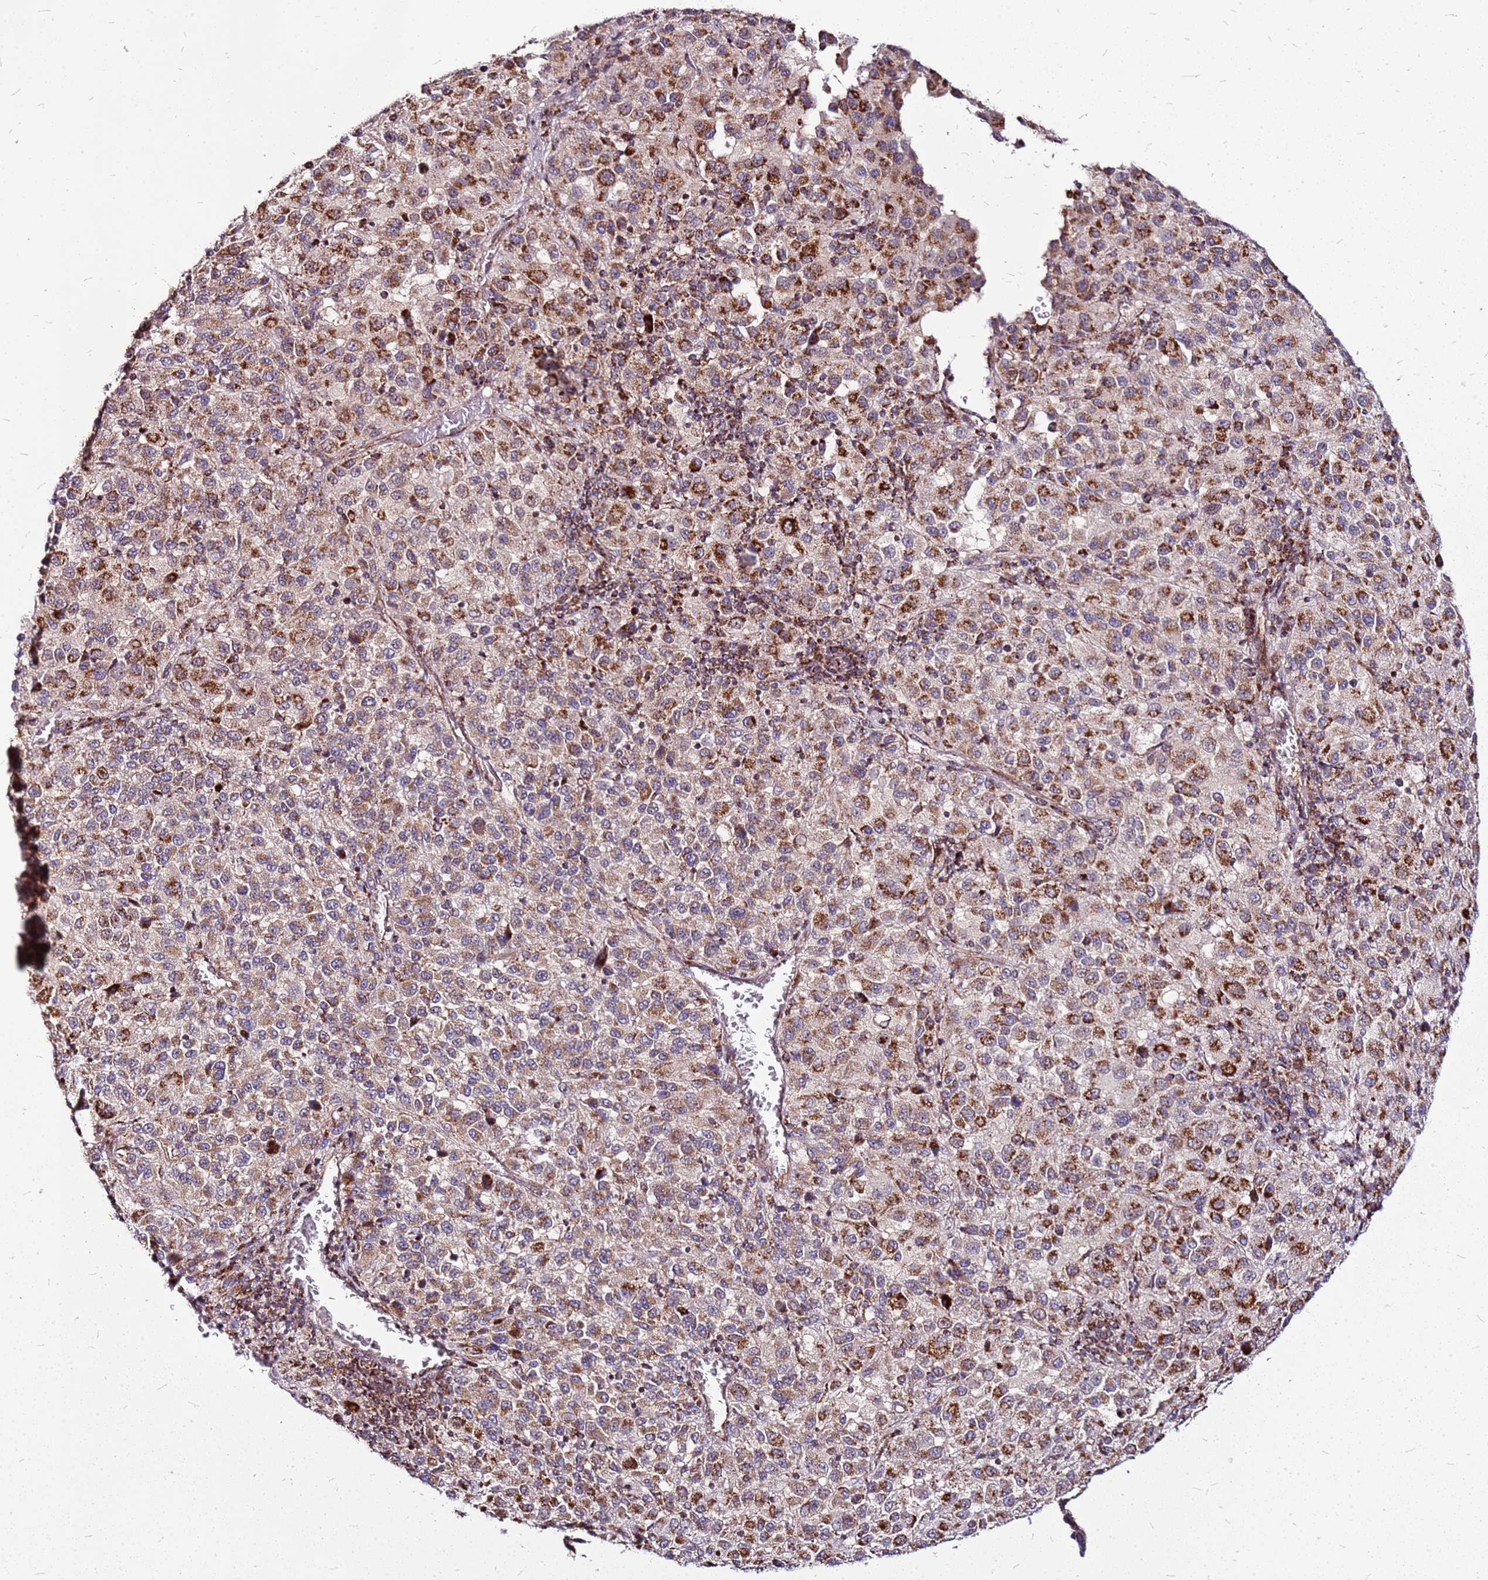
{"staining": {"intensity": "moderate", "quantity": ">75%", "location": "cytoplasmic/membranous"}, "tissue": "melanoma", "cell_type": "Tumor cells", "image_type": "cancer", "snomed": [{"axis": "morphology", "description": "Malignant melanoma, Metastatic site"}, {"axis": "topography", "description": "Lung"}], "caption": "Immunohistochemistry staining of malignant melanoma (metastatic site), which shows medium levels of moderate cytoplasmic/membranous staining in approximately >75% of tumor cells indicating moderate cytoplasmic/membranous protein staining. The staining was performed using DAB (brown) for protein detection and nuclei were counterstained in hematoxylin (blue).", "gene": "OR51T1", "patient": {"sex": "male", "age": 64}}